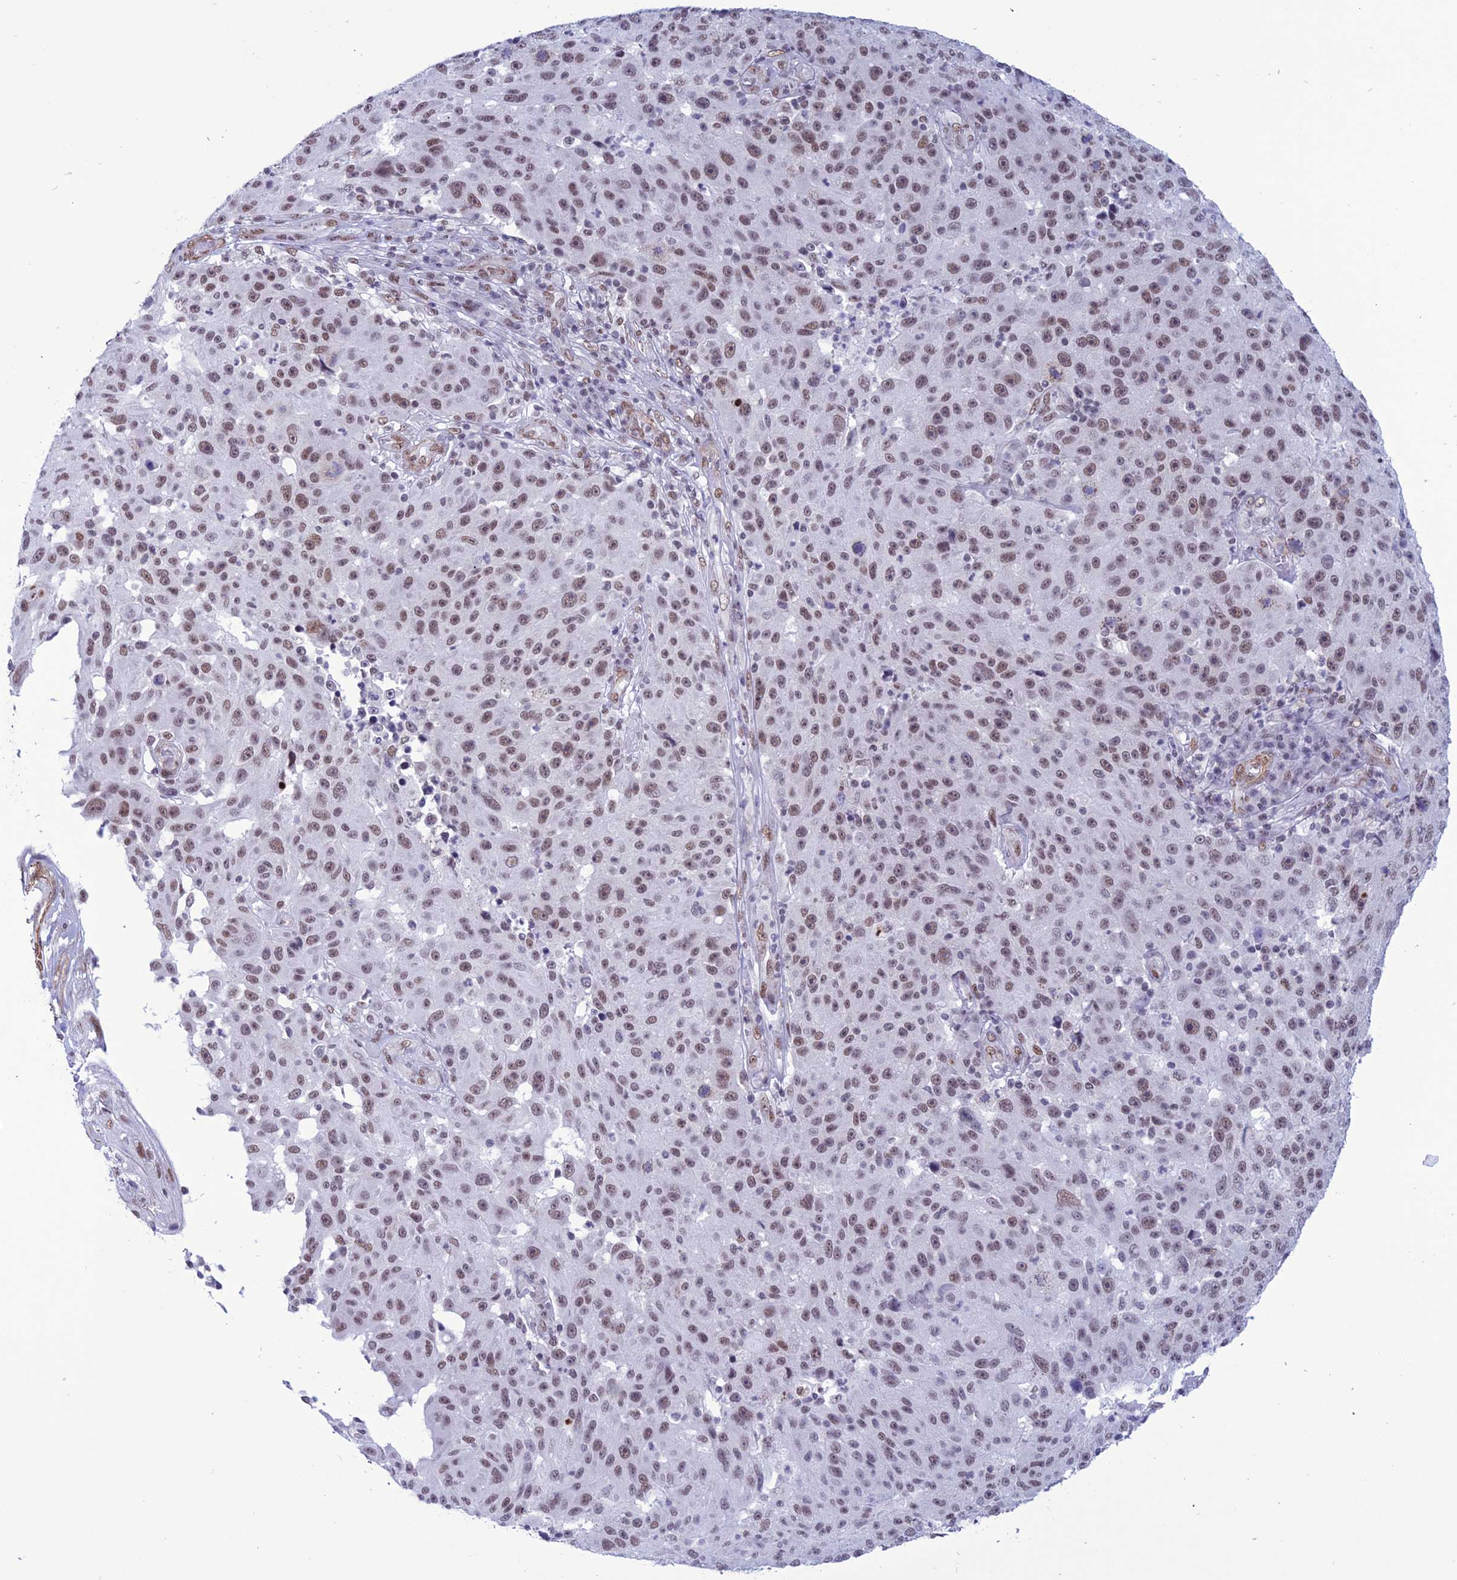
{"staining": {"intensity": "weak", "quantity": ">75%", "location": "nuclear"}, "tissue": "melanoma", "cell_type": "Tumor cells", "image_type": "cancer", "snomed": [{"axis": "morphology", "description": "Malignant melanoma, NOS"}, {"axis": "topography", "description": "Skin"}], "caption": "An image of malignant melanoma stained for a protein displays weak nuclear brown staining in tumor cells. (DAB IHC, brown staining for protein, blue staining for nuclei).", "gene": "U2AF1", "patient": {"sex": "male", "age": 53}}